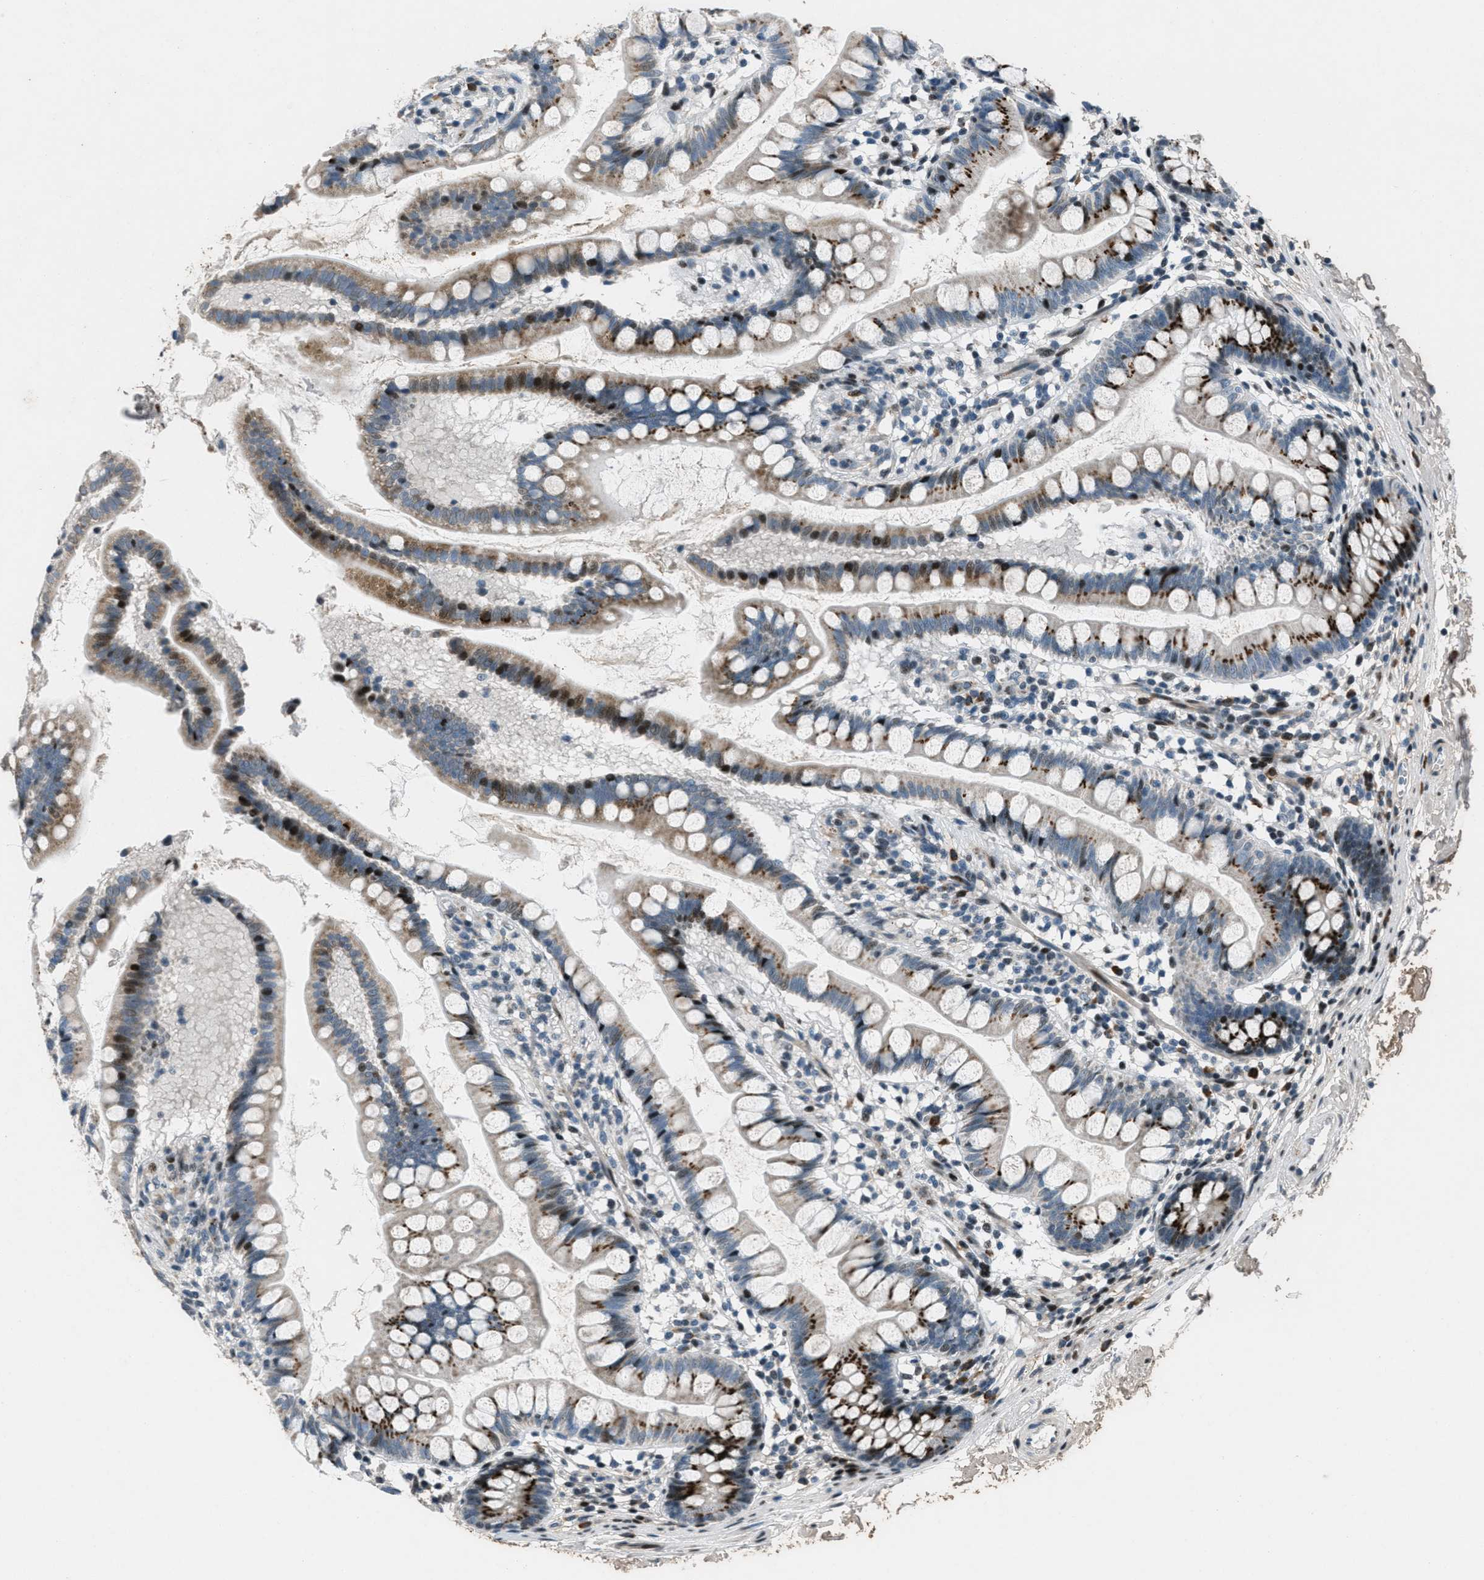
{"staining": {"intensity": "strong", "quantity": "25%-75%", "location": "cytoplasmic/membranous,nuclear"}, "tissue": "small intestine", "cell_type": "Glandular cells", "image_type": "normal", "snomed": [{"axis": "morphology", "description": "Normal tissue, NOS"}, {"axis": "topography", "description": "Small intestine"}], "caption": "Protein expression analysis of unremarkable small intestine demonstrates strong cytoplasmic/membranous,nuclear staining in approximately 25%-75% of glandular cells. Ihc stains the protein of interest in brown and the nuclei are stained blue.", "gene": "GPC6", "patient": {"sex": "female", "age": 84}}